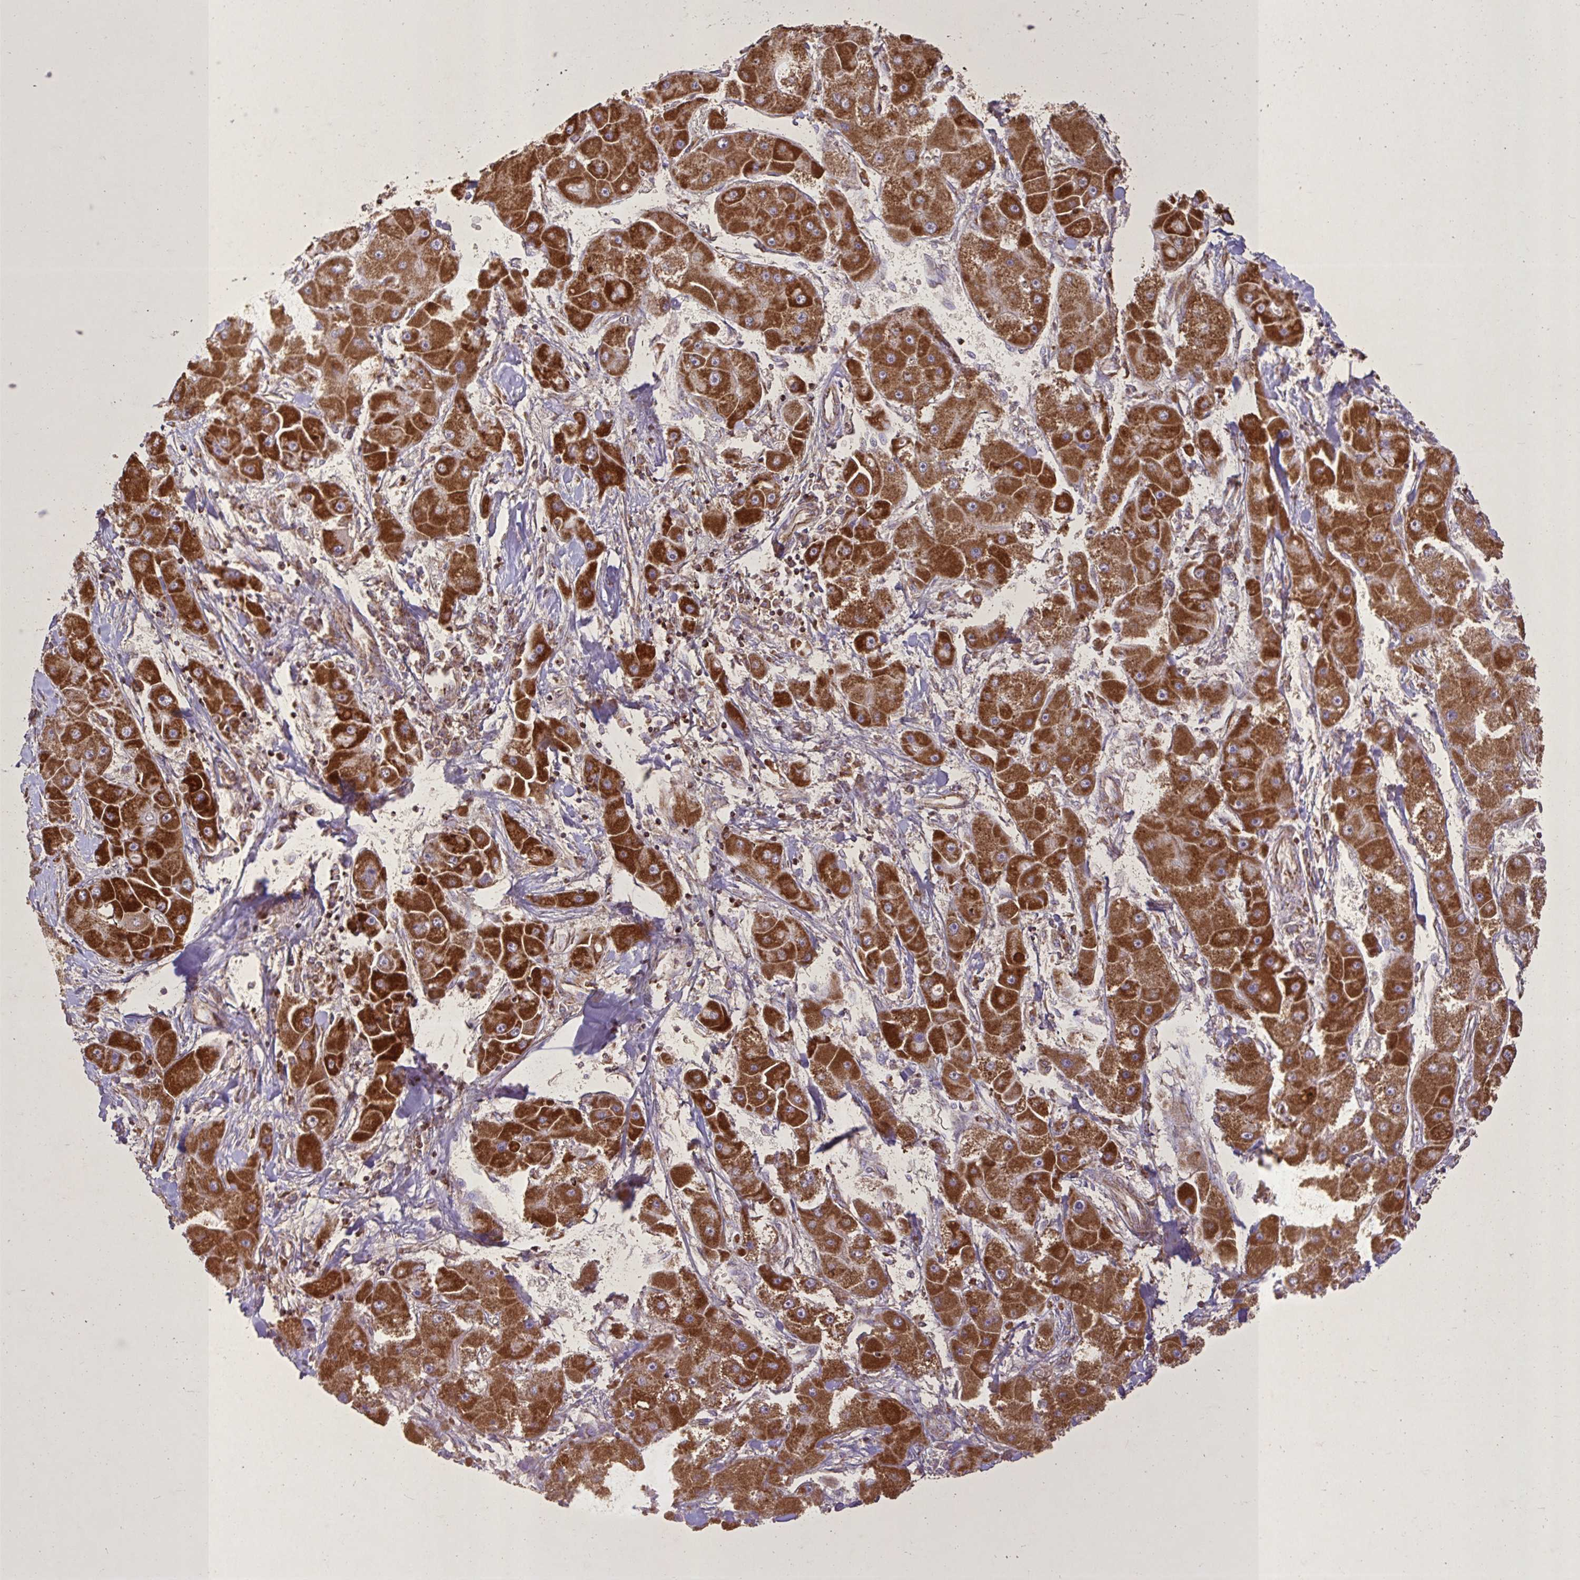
{"staining": {"intensity": "strong", "quantity": ">75%", "location": "cytoplasmic/membranous"}, "tissue": "liver cancer", "cell_type": "Tumor cells", "image_type": "cancer", "snomed": [{"axis": "morphology", "description": "Carcinoma, Hepatocellular, NOS"}, {"axis": "topography", "description": "Liver"}], "caption": "Immunohistochemical staining of liver cancer (hepatocellular carcinoma) shows high levels of strong cytoplasmic/membranous protein expression in about >75% of tumor cells. (Brightfield microscopy of DAB IHC at high magnification).", "gene": "AGK", "patient": {"sex": "male", "age": 24}}